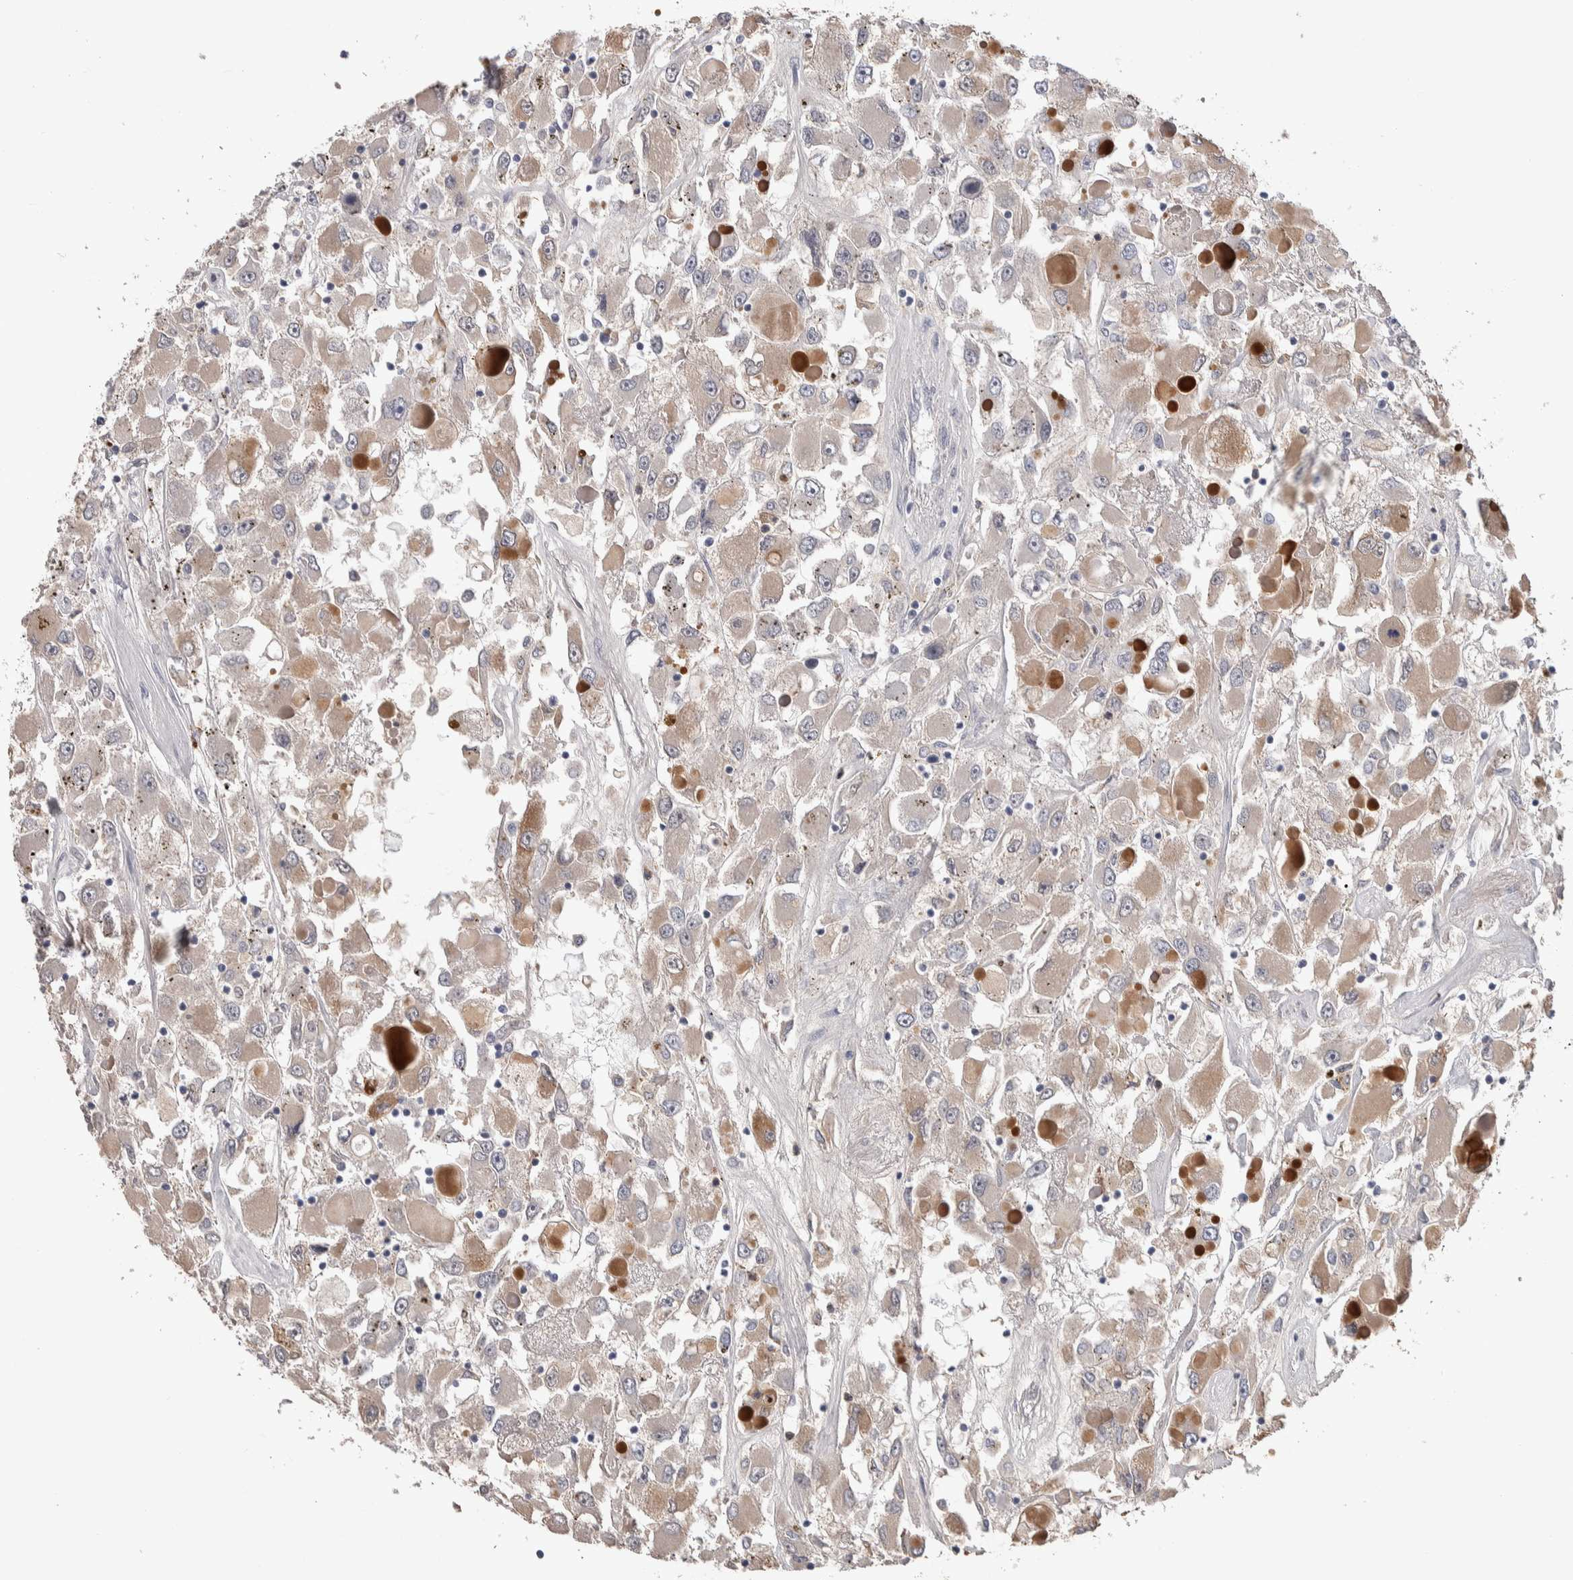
{"staining": {"intensity": "moderate", "quantity": "25%-75%", "location": "cytoplasmic/membranous"}, "tissue": "renal cancer", "cell_type": "Tumor cells", "image_type": "cancer", "snomed": [{"axis": "morphology", "description": "Adenocarcinoma, NOS"}, {"axis": "topography", "description": "Kidney"}], "caption": "Human adenocarcinoma (renal) stained with a brown dye demonstrates moderate cytoplasmic/membranous positive positivity in approximately 25%-75% of tumor cells.", "gene": "TMEM102", "patient": {"sex": "female", "age": 52}}